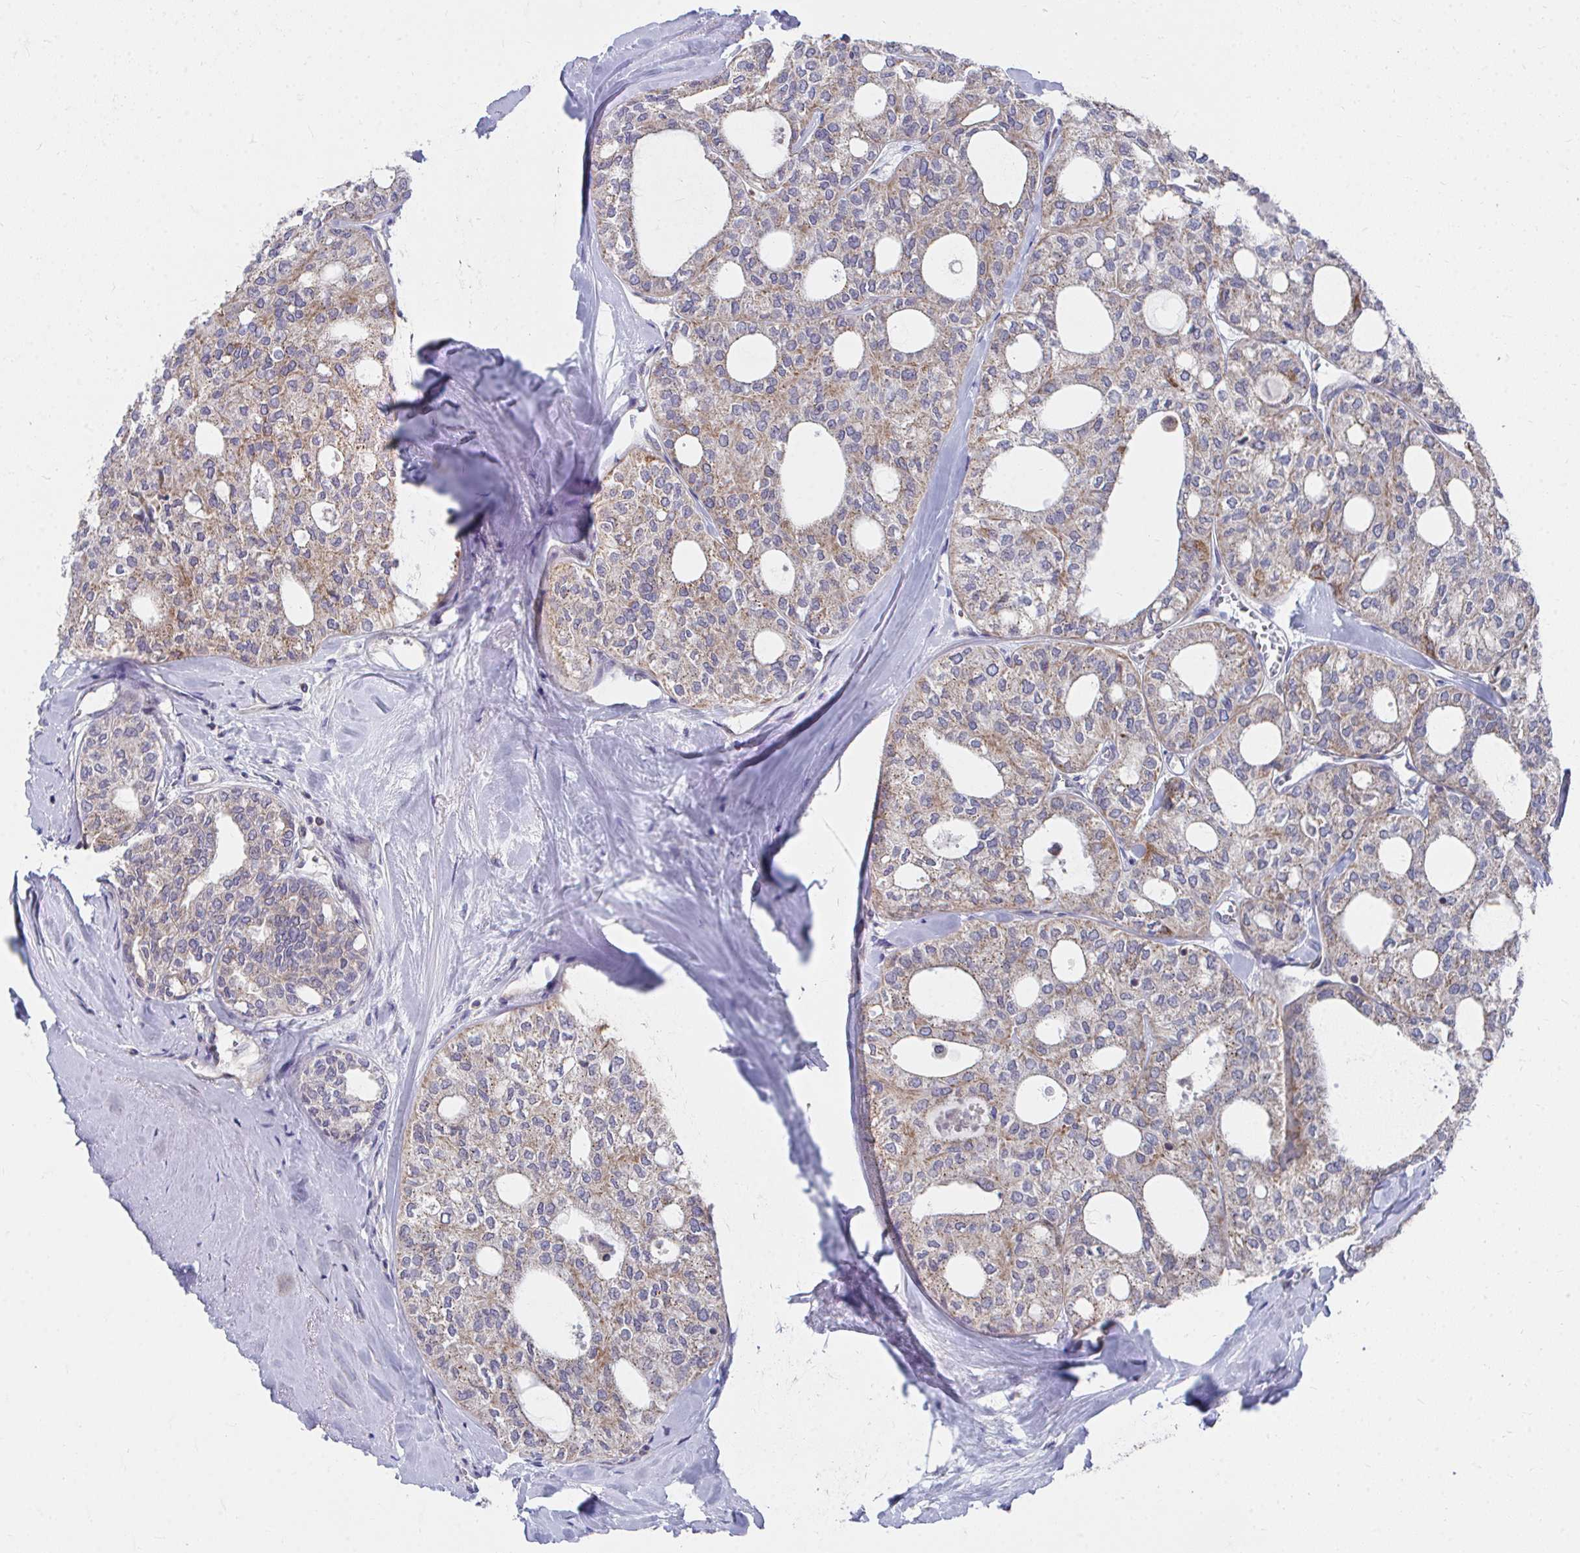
{"staining": {"intensity": "weak", "quantity": ">75%", "location": "cytoplasmic/membranous"}, "tissue": "thyroid cancer", "cell_type": "Tumor cells", "image_type": "cancer", "snomed": [{"axis": "morphology", "description": "Follicular adenoma carcinoma, NOS"}, {"axis": "topography", "description": "Thyroid gland"}], "caption": "About >75% of tumor cells in human thyroid cancer (follicular adenoma carcinoma) exhibit weak cytoplasmic/membranous protein positivity as visualized by brown immunohistochemical staining.", "gene": "PEX3", "patient": {"sex": "male", "age": 75}}